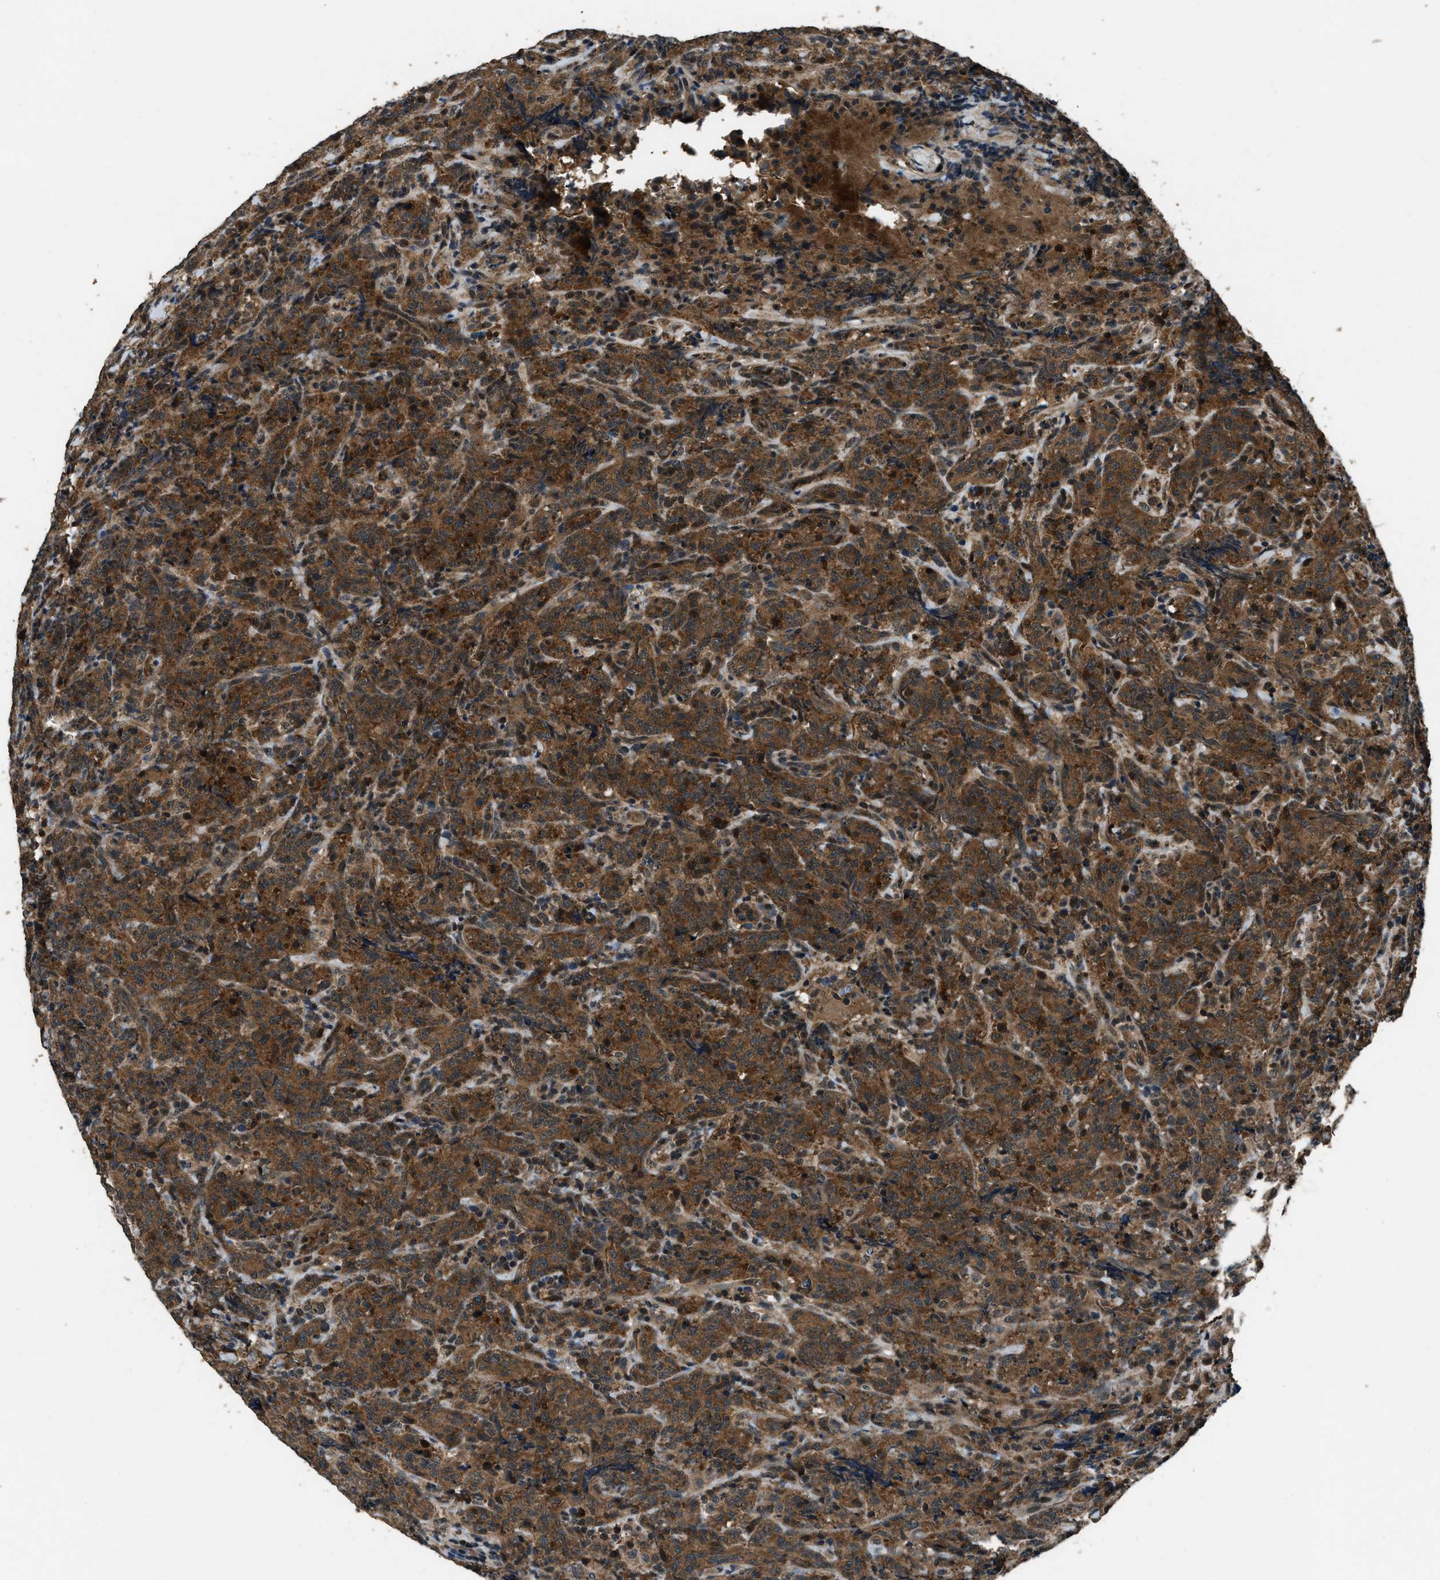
{"staining": {"intensity": "moderate", "quantity": ">75%", "location": "cytoplasmic/membranous"}, "tissue": "lymphoma", "cell_type": "Tumor cells", "image_type": "cancer", "snomed": [{"axis": "morphology", "description": "Malignant lymphoma, non-Hodgkin's type, High grade"}, {"axis": "topography", "description": "Tonsil"}], "caption": "IHC (DAB) staining of human lymphoma shows moderate cytoplasmic/membranous protein positivity in approximately >75% of tumor cells.", "gene": "NUDCD3", "patient": {"sex": "female", "age": 36}}